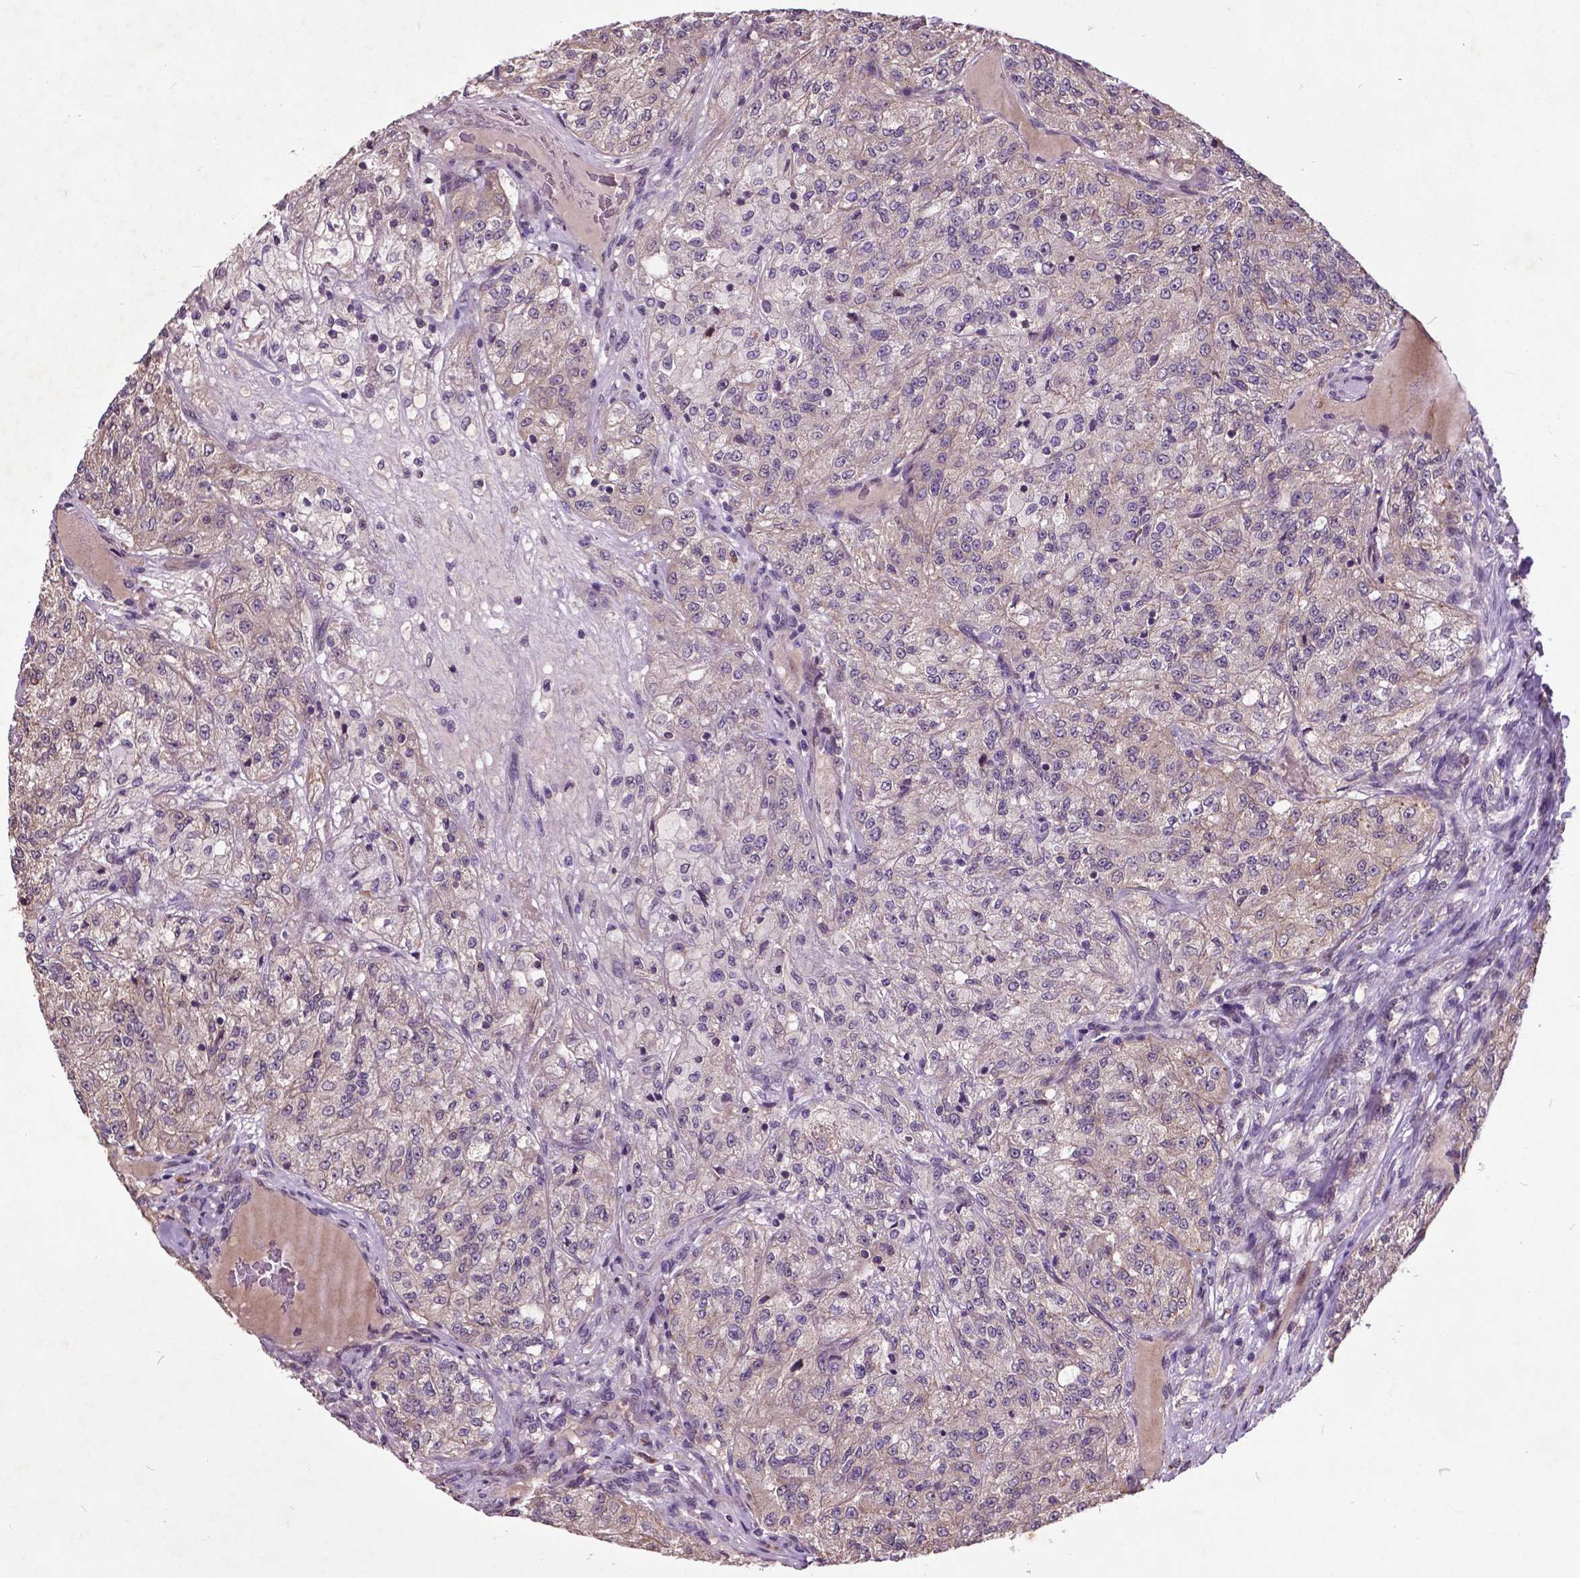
{"staining": {"intensity": "weak", "quantity": "<25%", "location": "cytoplasmic/membranous"}, "tissue": "renal cancer", "cell_type": "Tumor cells", "image_type": "cancer", "snomed": [{"axis": "morphology", "description": "Adenocarcinoma, NOS"}, {"axis": "topography", "description": "Kidney"}], "caption": "Immunohistochemical staining of human adenocarcinoma (renal) reveals no significant expression in tumor cells. (Stains: DAB (3,3'-diaminobenzidine) immunohistochemistry (IHC) with hematoxylin counter stain, Microscopy: brightfield microscopy at high magnification).", "gene": "AP1S3", "patient": {"sex": "female", "age": 63}}